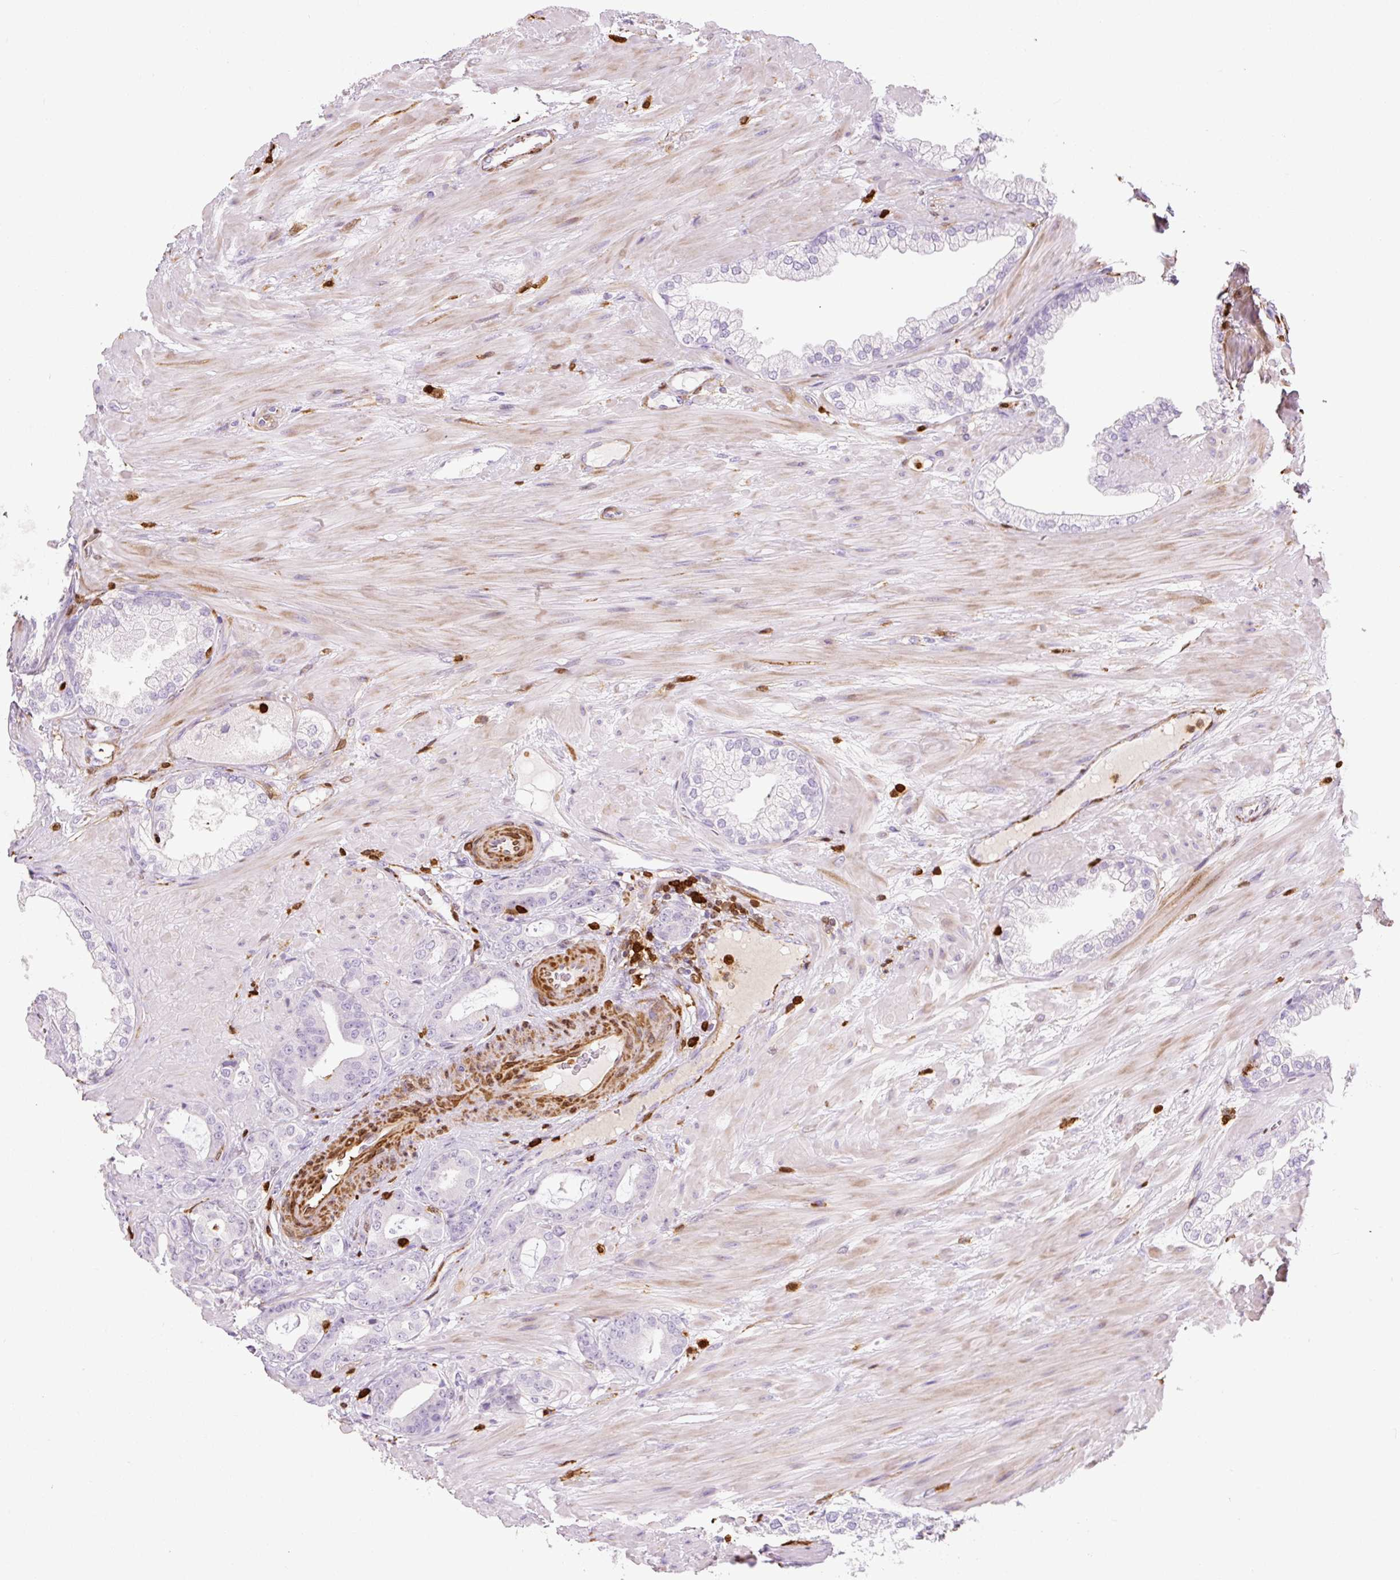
{"staining": {"intensity": "negative", "quantity": "none", "location": "none"}, "tissue": "prostate cancer", "cell_type": "Tumor cells", "image_type": "cancer", "snomed": [{"axis": "morphology", "description": "Adenocarcinoma, Low grade"}, {"axis": "topography", "description": "Prostate"}], "caption": "DAB (3,3'-diaminobenzidine) immunohistochemical staining of human prostate cancer (low-grade adenocarcinoma) shows no significant staining in tumor cells.", "gene": "S100A4", "patient": {"sex": "male", "age": 61}}